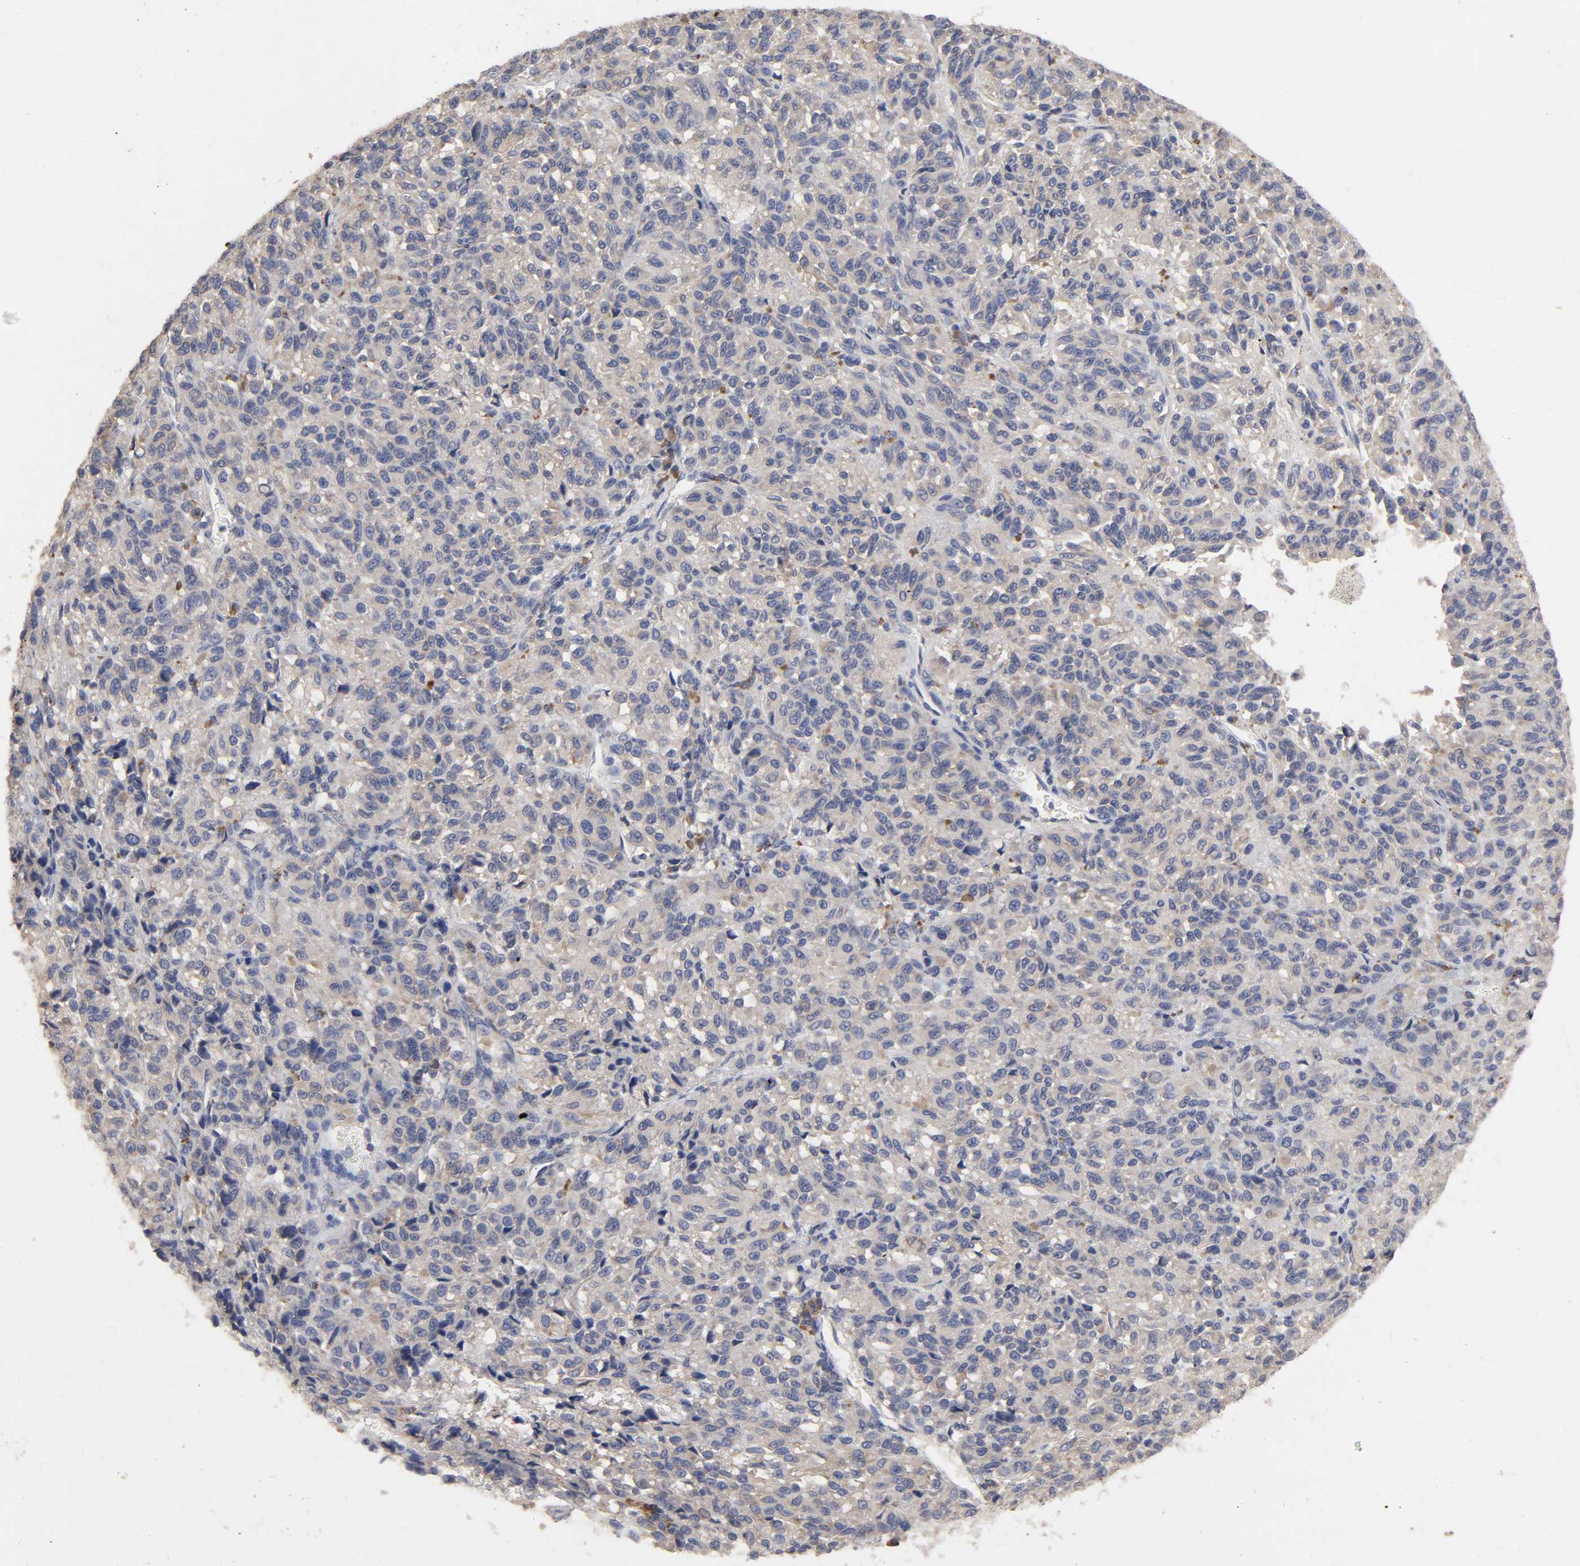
{"staining": {"intensity": "weak", "quantity": "25%-75%", "location": "cytoplasmic/membranous"}, "tissue": "melanoma", "cell_type": "Tumor cells", "image_type": "cancer", "snomed": [{"axis": "morphology", "description": "Malignant melanoma, Metastatic site"}, {"axis": "topography", "description": "Lung"}], "caption": "Protein staining of malignant melanoma (metastatic site) tissue shows weak cytoplasmic/membranous staining in about 25%-75% of tumor cells.", "gene": "EIF4G2", "patient": {"sex": "male", "age": 64}}